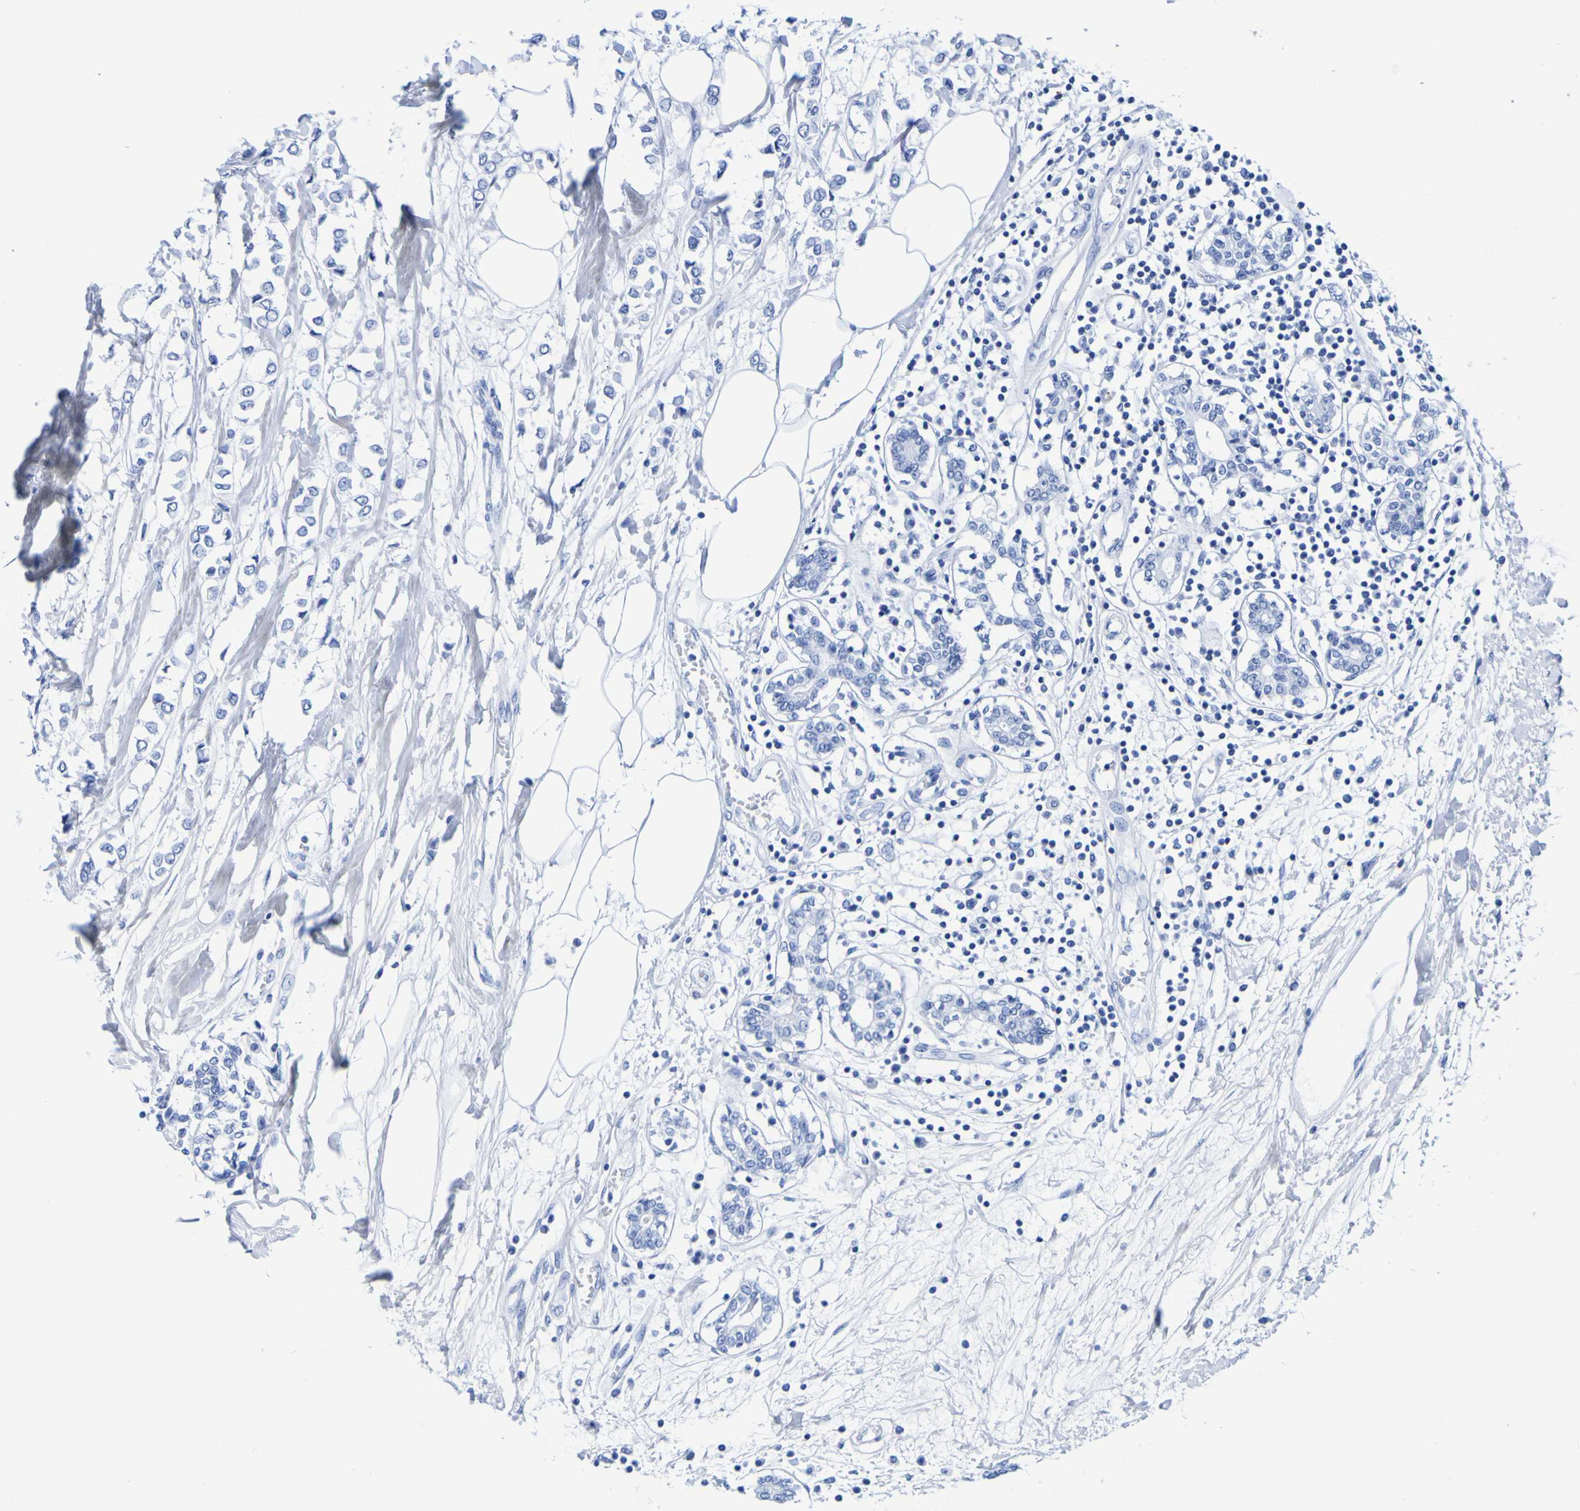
{"staining": {"intensity": "negative", "quantity": "none", "location": "none"}, "tissue": "breast cancer", "cell_type": "Tumor cells", "image_type": "cancer", "snomed": [{"axis": "morphology", "description": "Lobular carcinoma"}, {"axis": "topography", "description": "Breast"}], "caption": "The IHC photomicrograph has no significant staining in tumor cells of breast cancer tissue.", "gene": "DPEP1", "patient": {"sex": "female", "age": 51}}